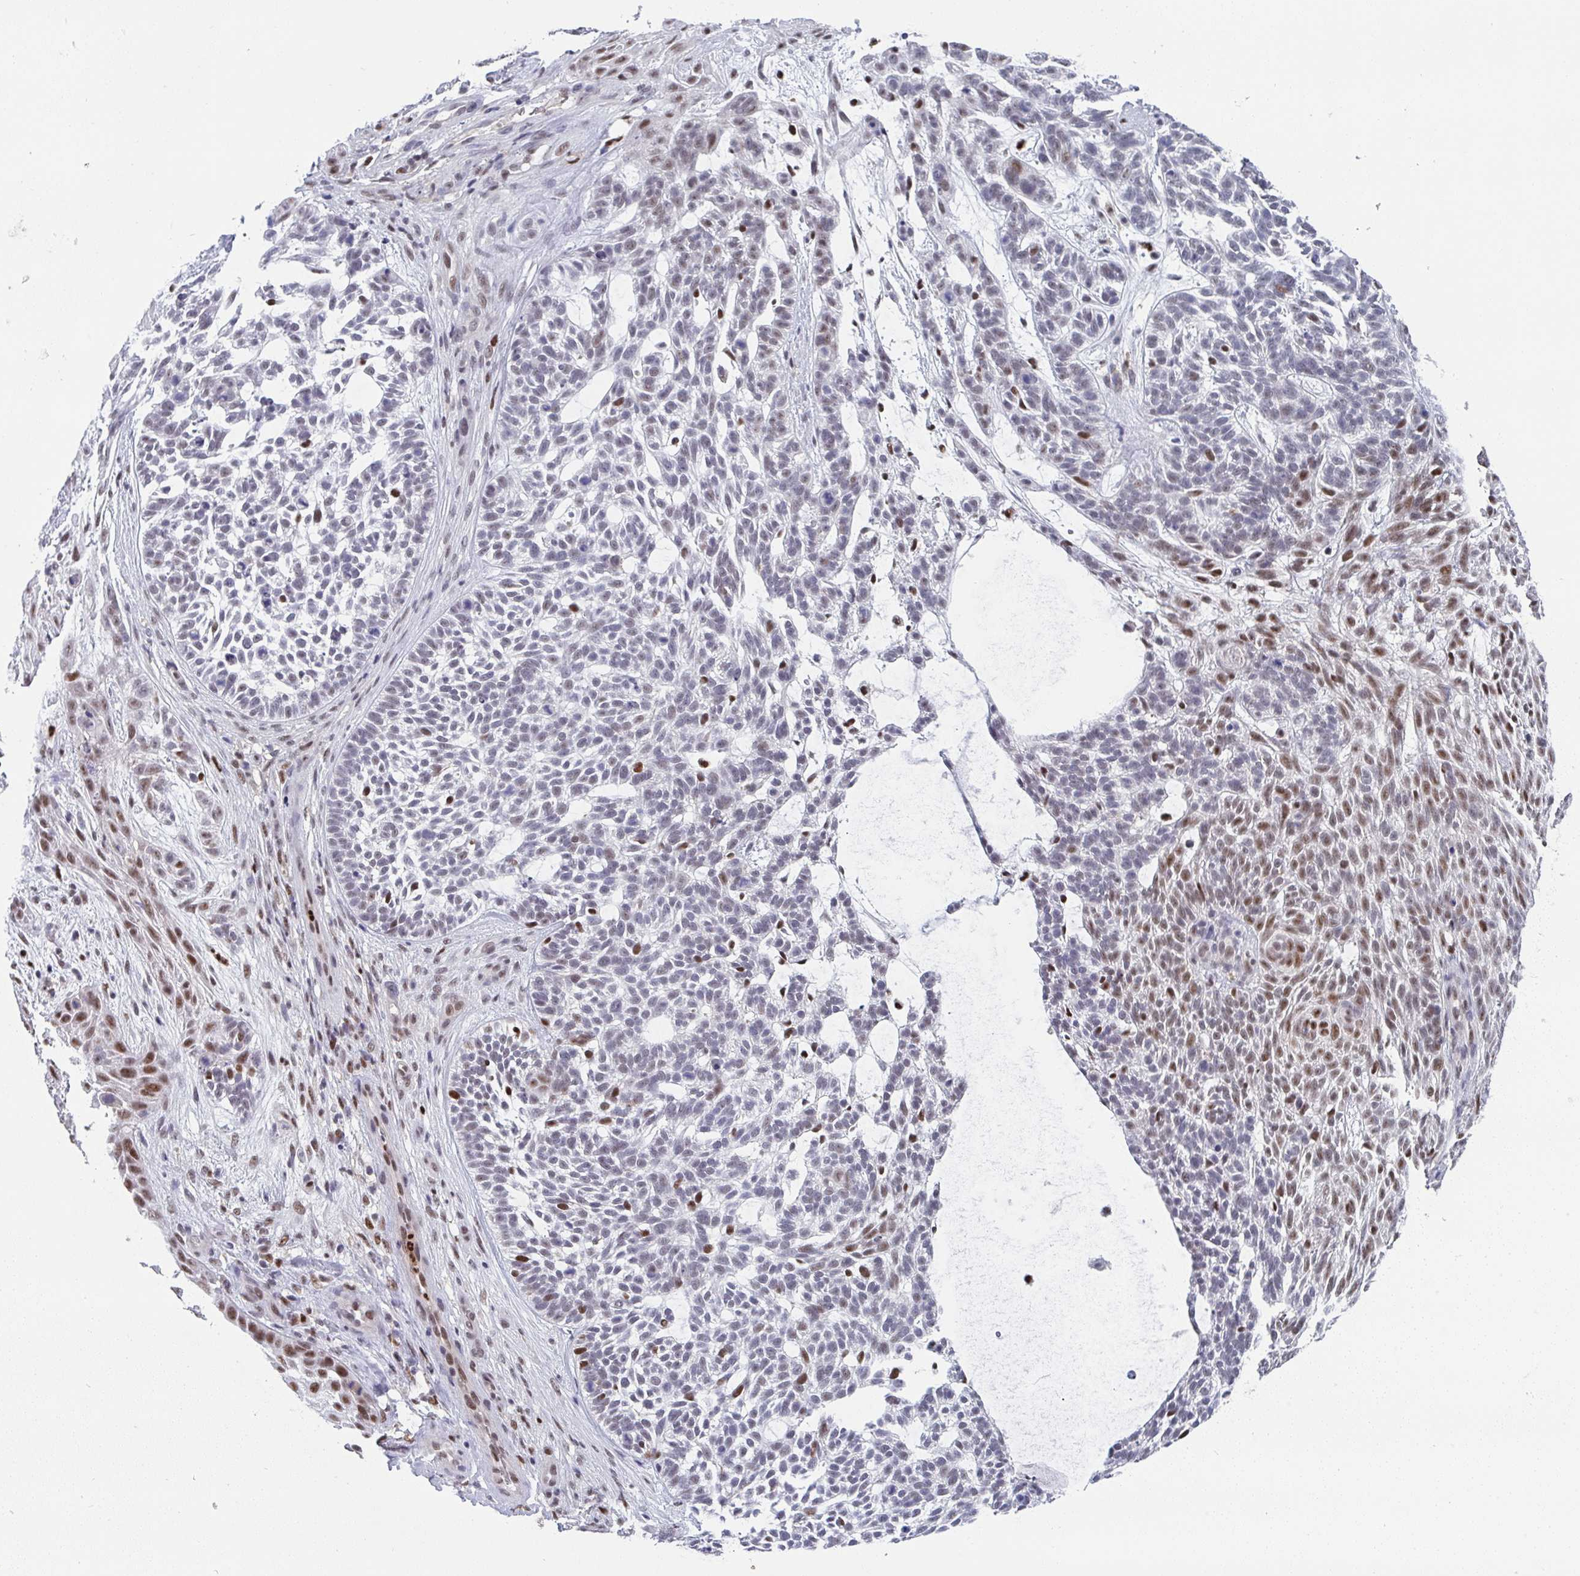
{"staining": {"intensity": "moderate", "quantity": "<25%", "location": "nuclear"}, "tissue": "skin cancer", "cell_type": "Tumor cells", "image_type": "cancer", "snomed": [{"axis": "morphology", "description": "Basal cell carcinoma"}, {"axis": "topography", "description": "Skin"}, {"axis": "topography", "description": "Skin, foot"}], "caption": "Skin basal cell carcinoma stained with immunohistochemistry displays moderate nuclear staining in approximately <25% of tumor cells.", "gene": "JDP2", "patient": {"sex": "female", "age": 77}}